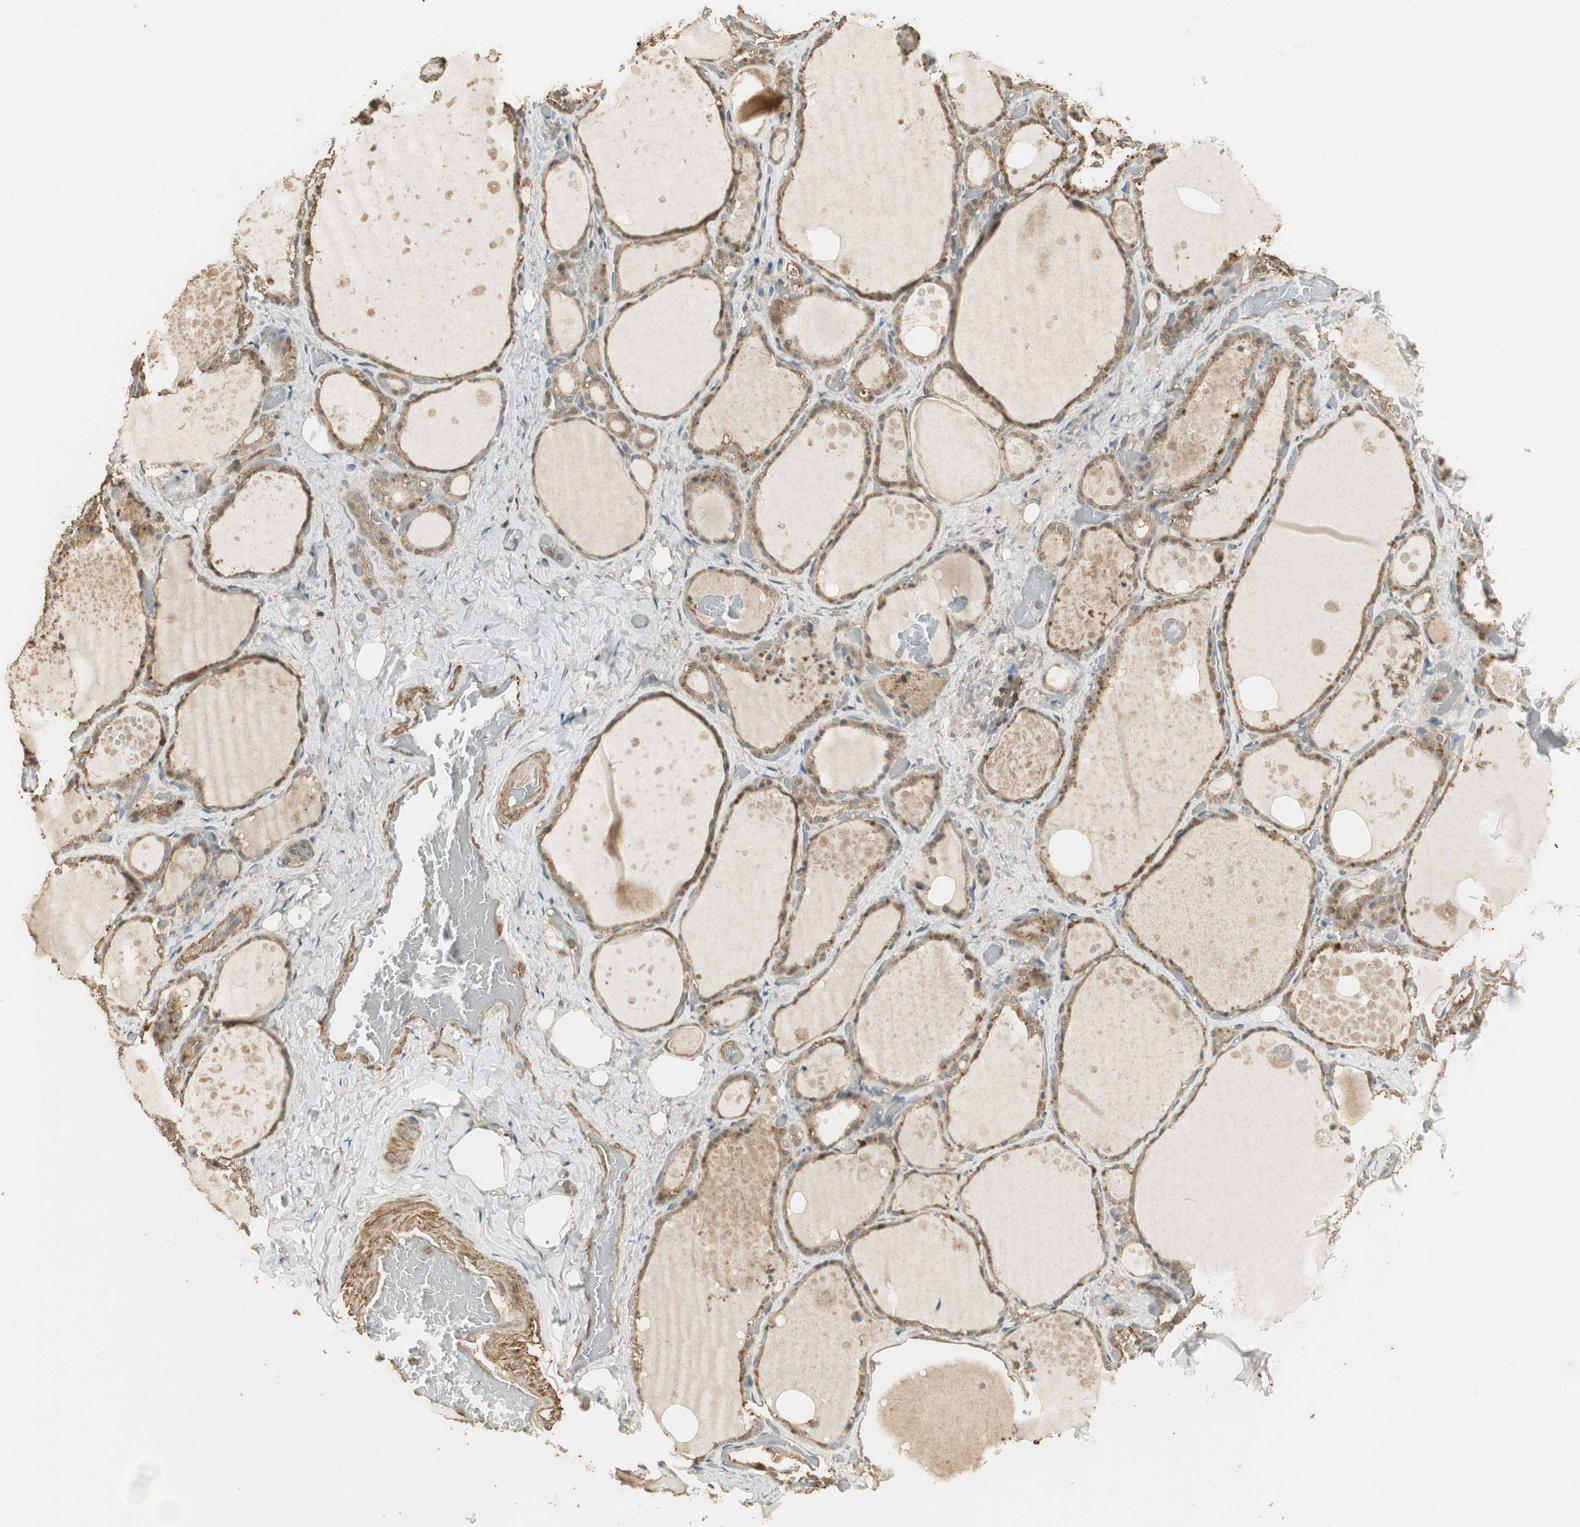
{"staining": {"intensity": "moderate", "quantity": "25%-75%", "location": "cytoplasmic/membranous"}, "tissue": "thyroid gland", "cell_type": "Glandular cells", "image_type": "normal", "snomed": [{"axis": "morphology", "description": "Normal tissue, NOS"}, {"axis": "topography", "description": "Thyroid gland"}], "caption": "An image of human thyroid gland stained for a protein demonstrates moderate cytoplasmic/membranous brown staining in glandular cells. The staining was performed using DAB (3,3'-diaminobenzidine), with brown indicating positive protein expression. Nuclei are stained blue with hematoxylin.", "gene": "USP2", "patient": {"sex": "male", "age": 61}}